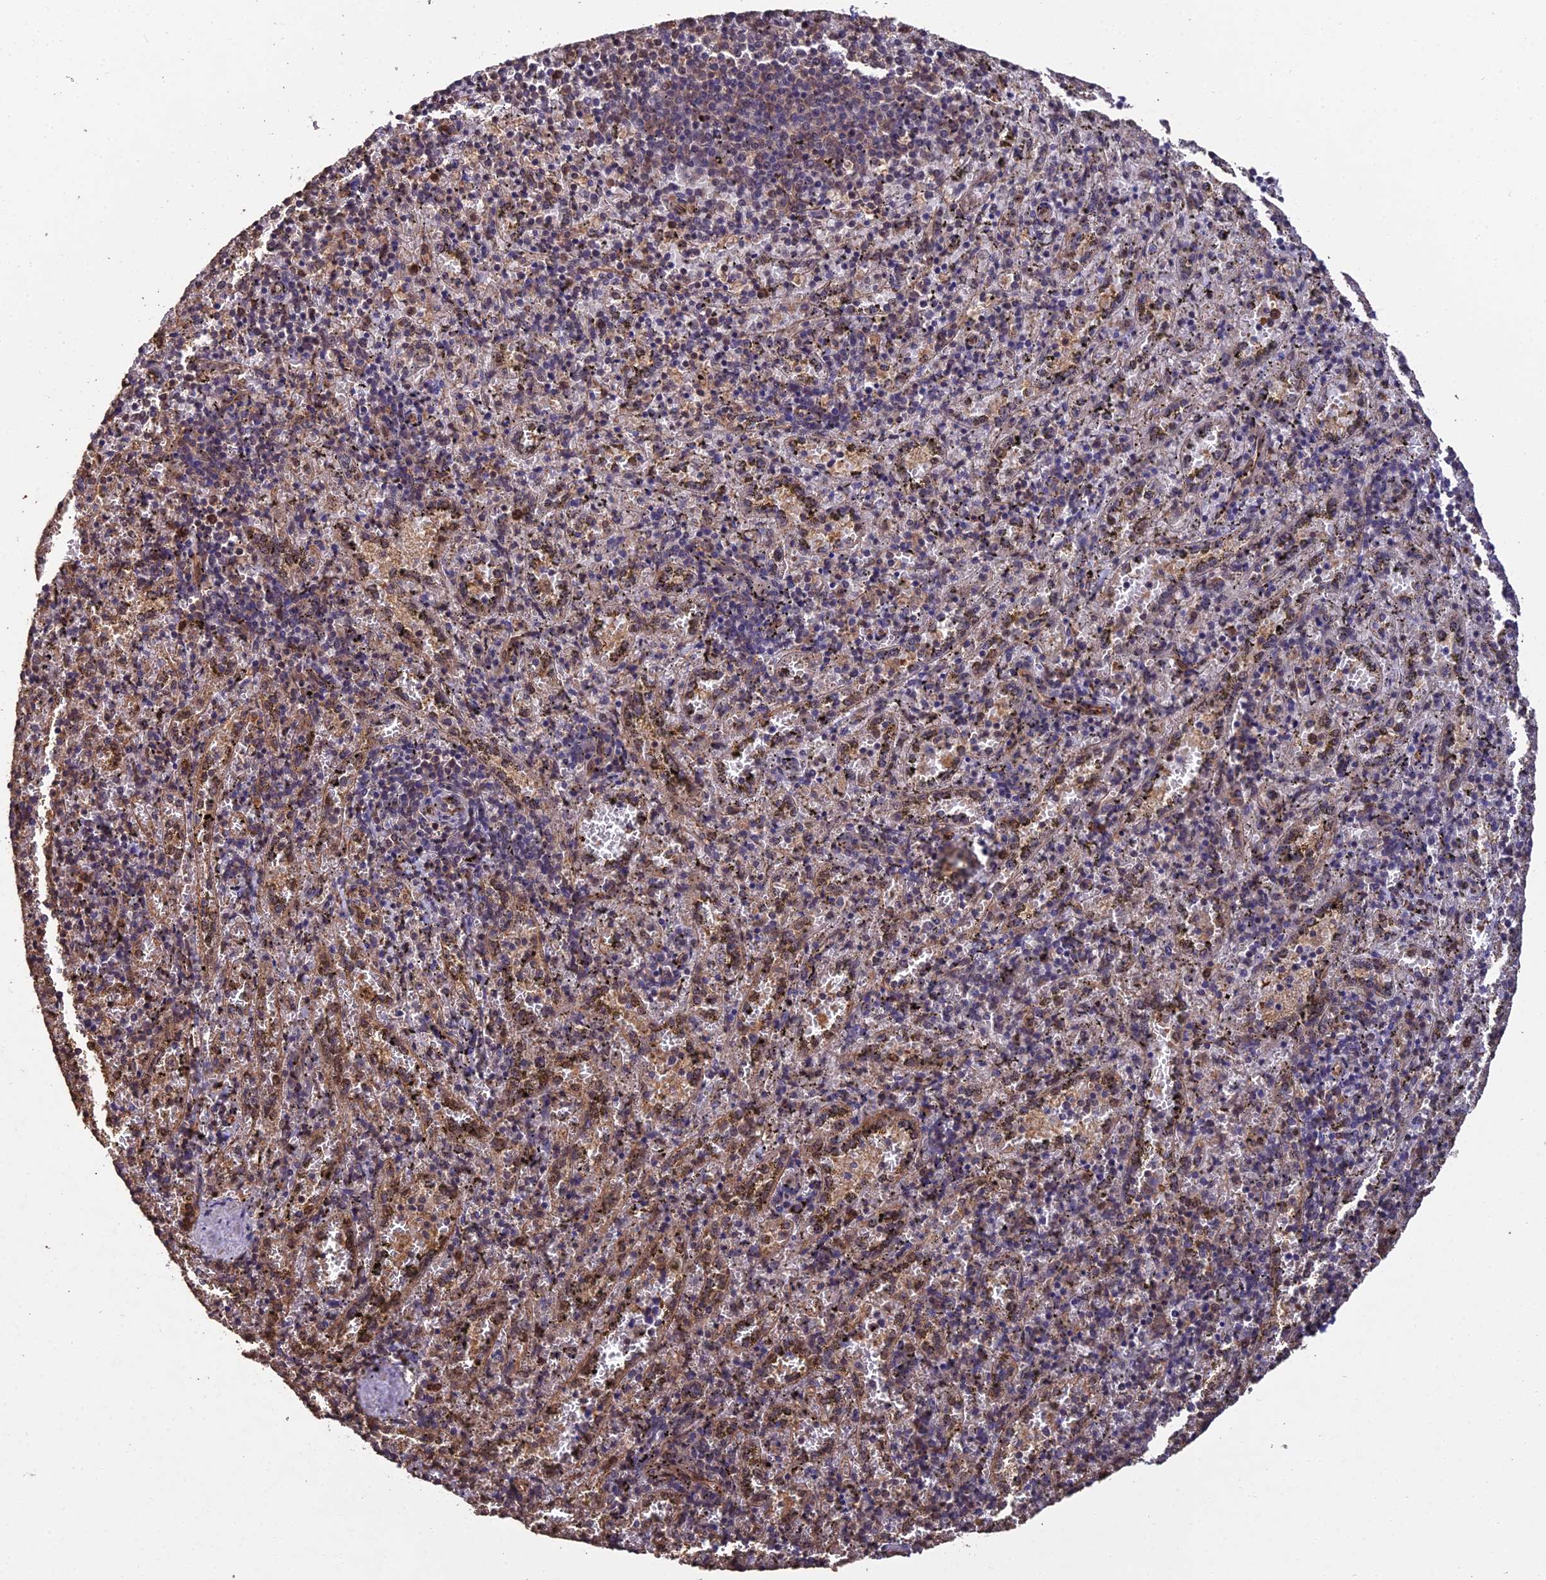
{"staining": {"intensity": "moderate", "quantity": "<25%", "location": "cytoplasmic/membranous,nuclear"}, "tissue": "spleen", "cell_type": "Cells in red pulp", "image_type": "normal", "snomed": [{"axis": "morphology", "description": "Normal tissue, NOS"}, {"axis": "topography", "description": "Spleen"}], "caption": "Brown immunohistochemical staining in benign spleen shows moderate cytoplasmic/membranous,nuclear staining in approximately <25% of cells in red pulp. The staining was performed using DAB, with brown indicating positive protein expression. Nuclei are stained blue with hematoxylin.", "gene": "RALGAPA2", "patient": {"sex": "male", "age": 11}}